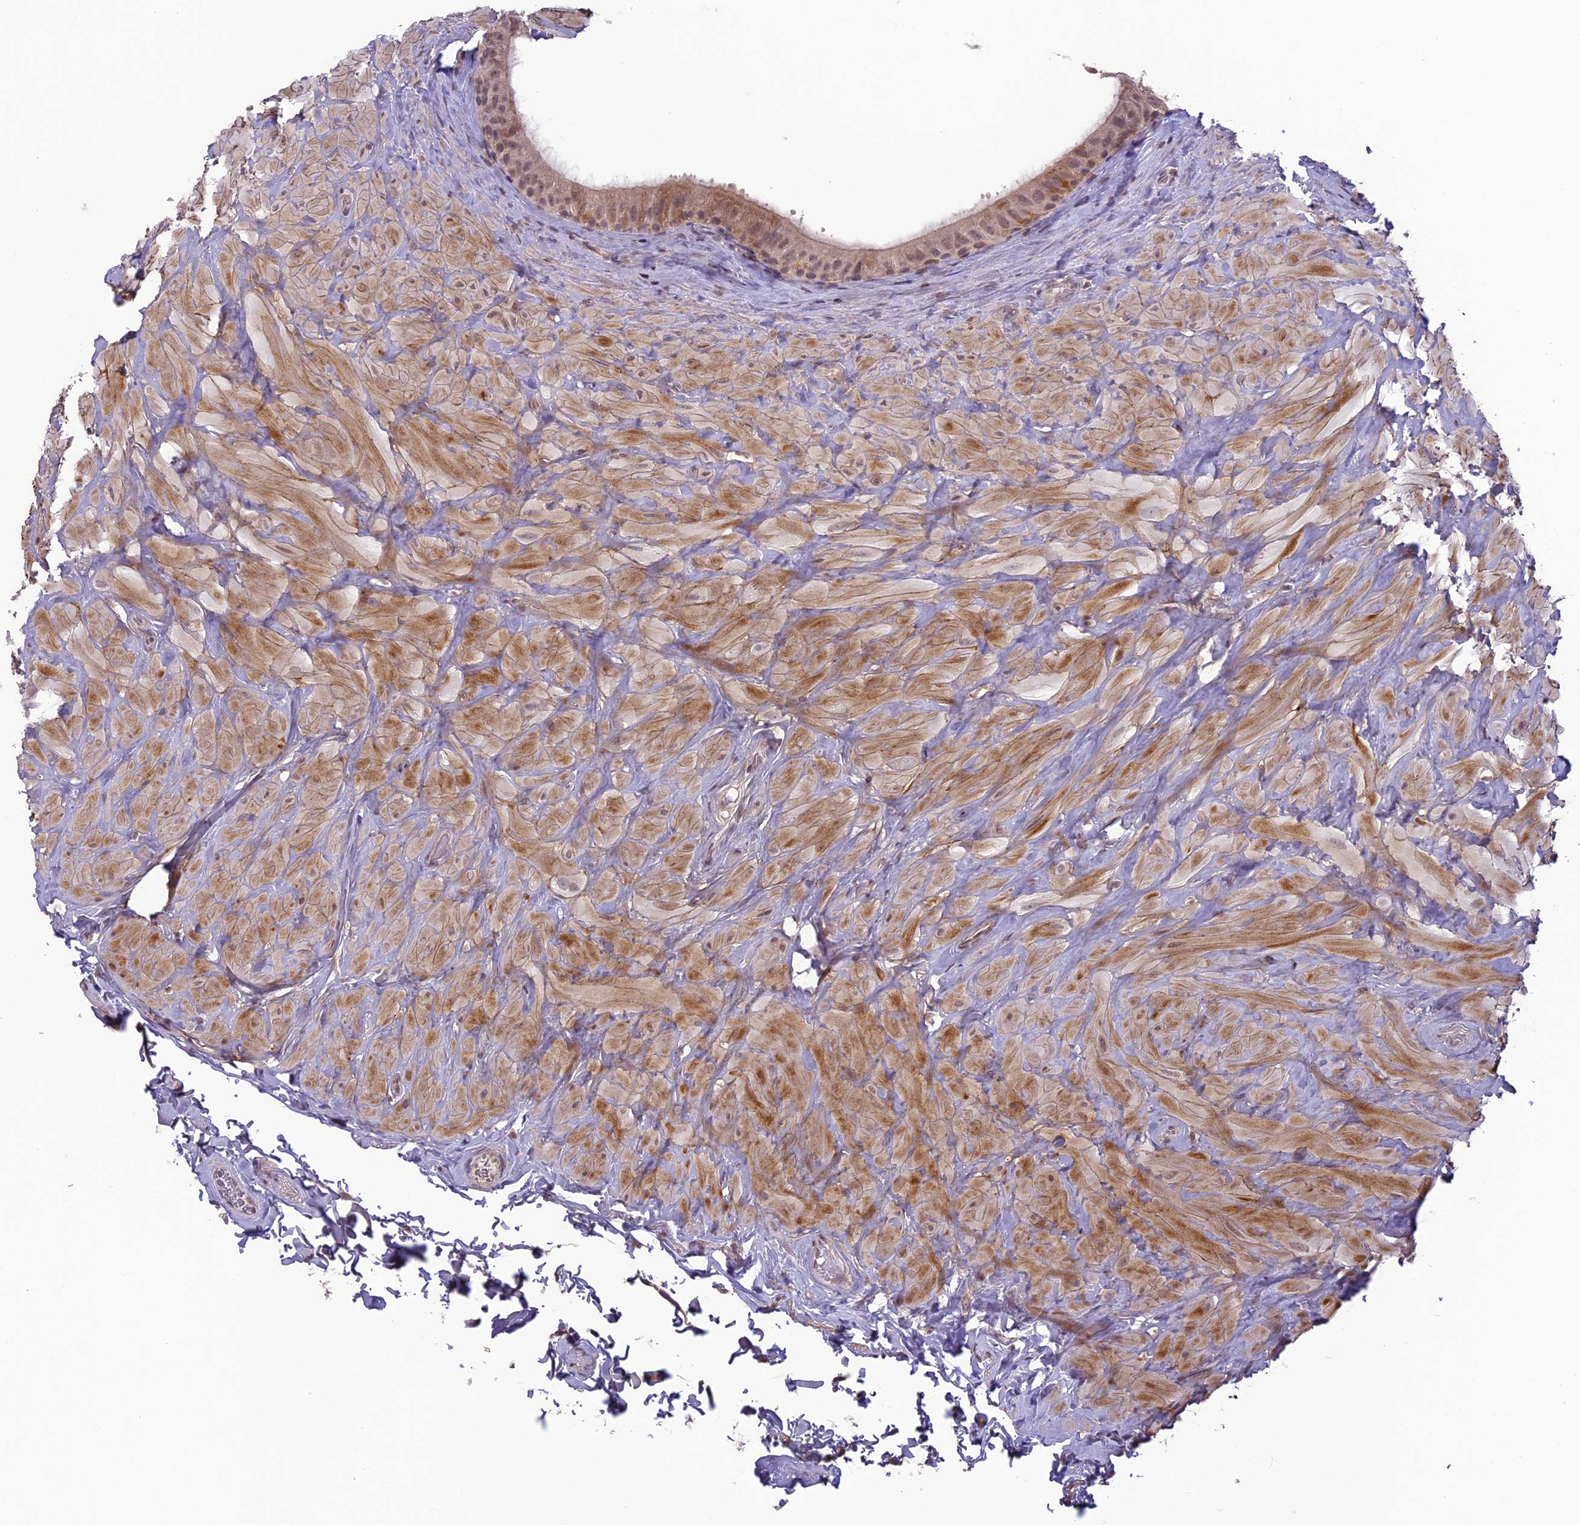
{"staining": {"intensity": "moderate", "quantity": "<25%", "location": "cytoplasmic/membranous"}, "tissue": "epididymis", "cell_type": "Glandular cells", "image_type": "normal", "snomed": [{"axis": "morphology", "description": "Normal tissue, NOS"}, {"axis": "topography", "description": "Soft tissue"}, {"axis": "topography", "description": "Vascular tissue"}, {"axis": "topography", "description": "Epididymis"}], "caption": "High-magnification brightfield microscopy of benign epididymis stained with DAB (brown) and counterstained with hematoxylin (blue). glandular cells exhibit moderate cytoplasmic/membranous staining is appreciated in approximately<25% of cells.", "gene": "ERG28", "patient": {"sex": "male", "age": 49}}